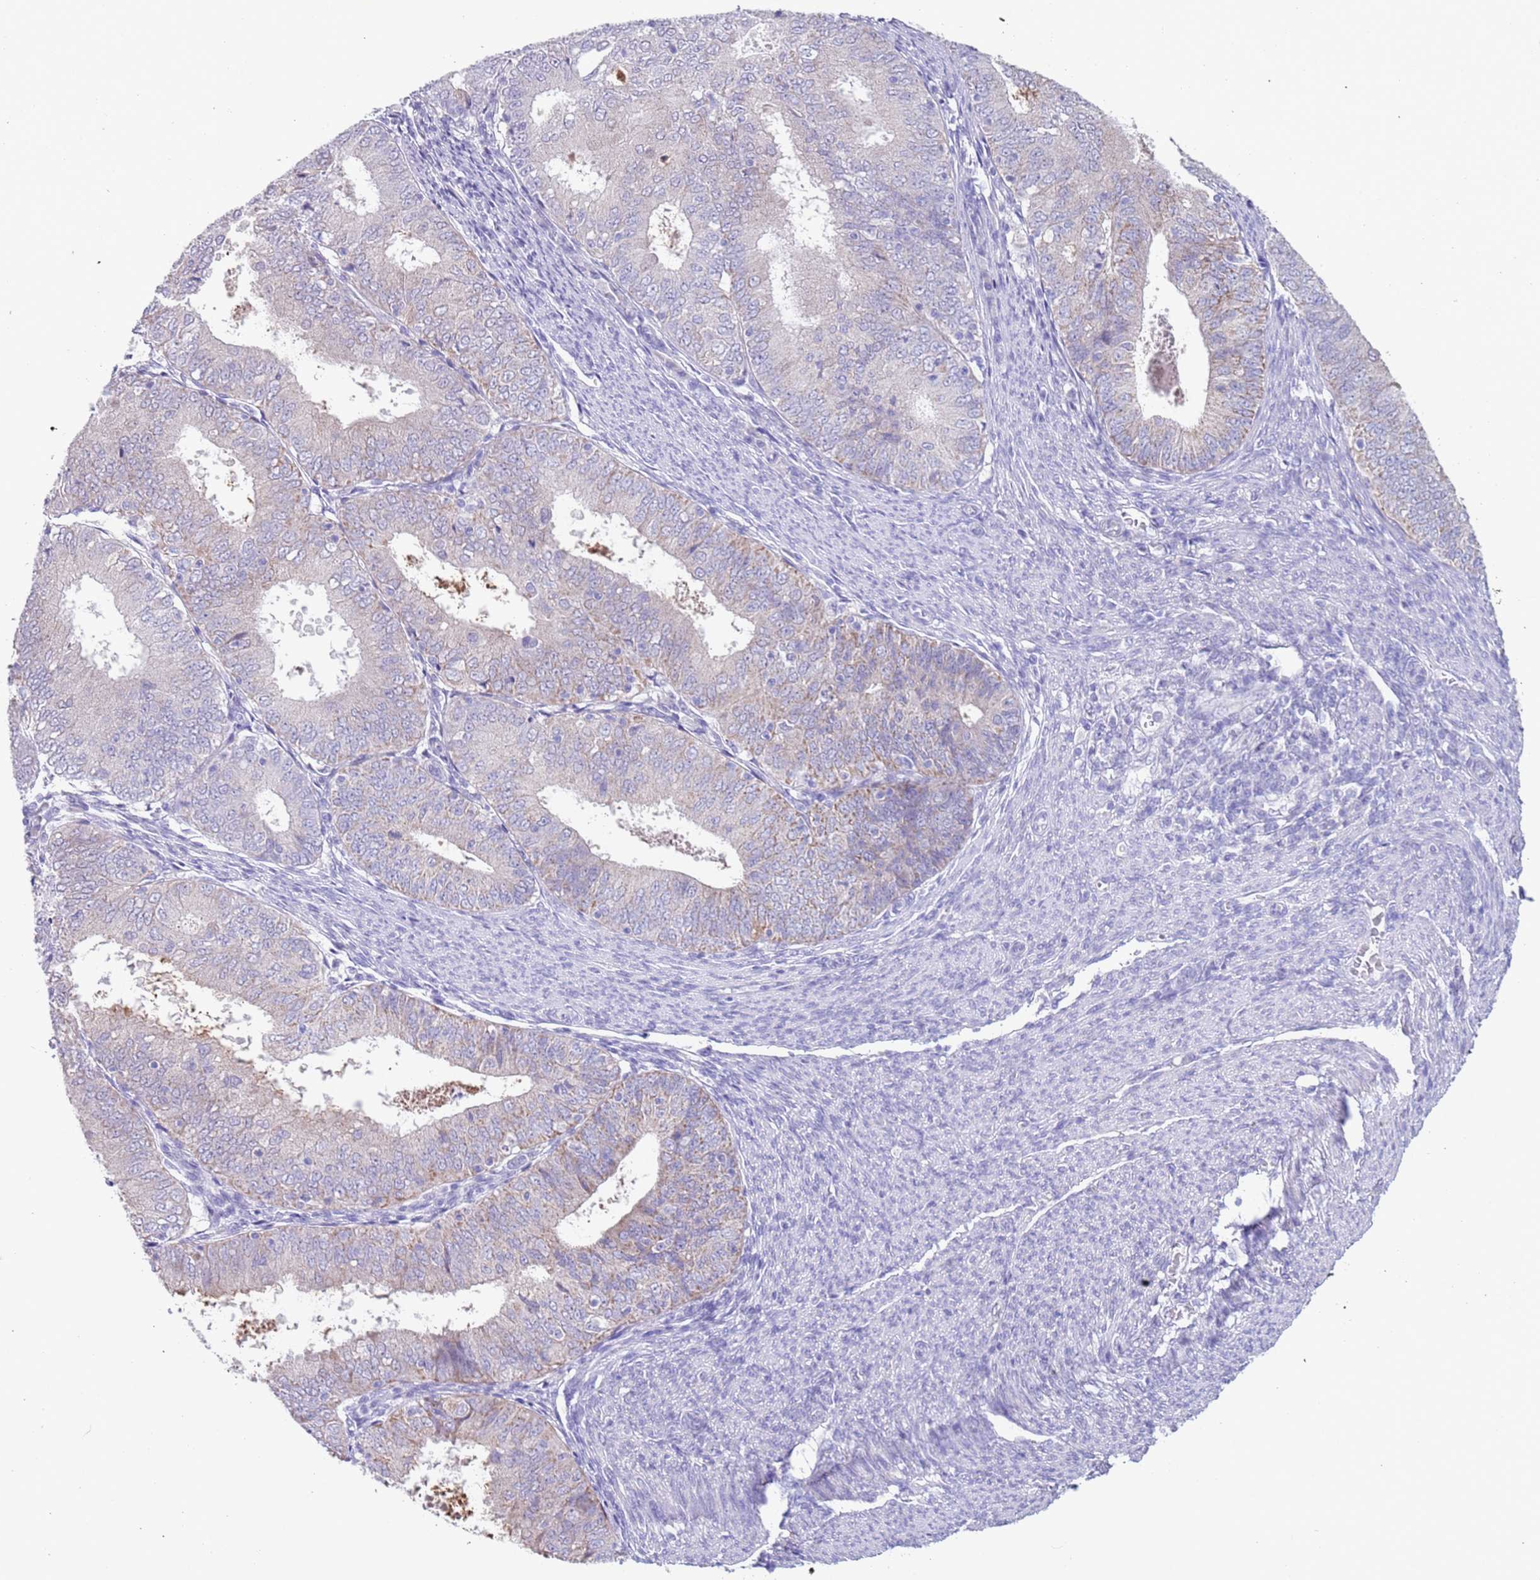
{"staining": {"intensity": "weak", "quantity": "<25%", "location": "cytoplasmic/membranous"}, "tissue": "endometrial cancer", "cell_type": "Tumor cells", "image_type": "cancer", "snomed": [{"axis": "morphology", "description": "Adenocarcinoma, NOS"}, {"axis": "topography", "description": "Endometrium"}], "caption": "Immunohistochemistry (IHC) photomicrograph of endometrial adenocarcinoma stained for a protein (brown), which shows no staining in tumor cells.", "gene": "SPIRE2", "patient": {"sex": "female", "age": 57}}